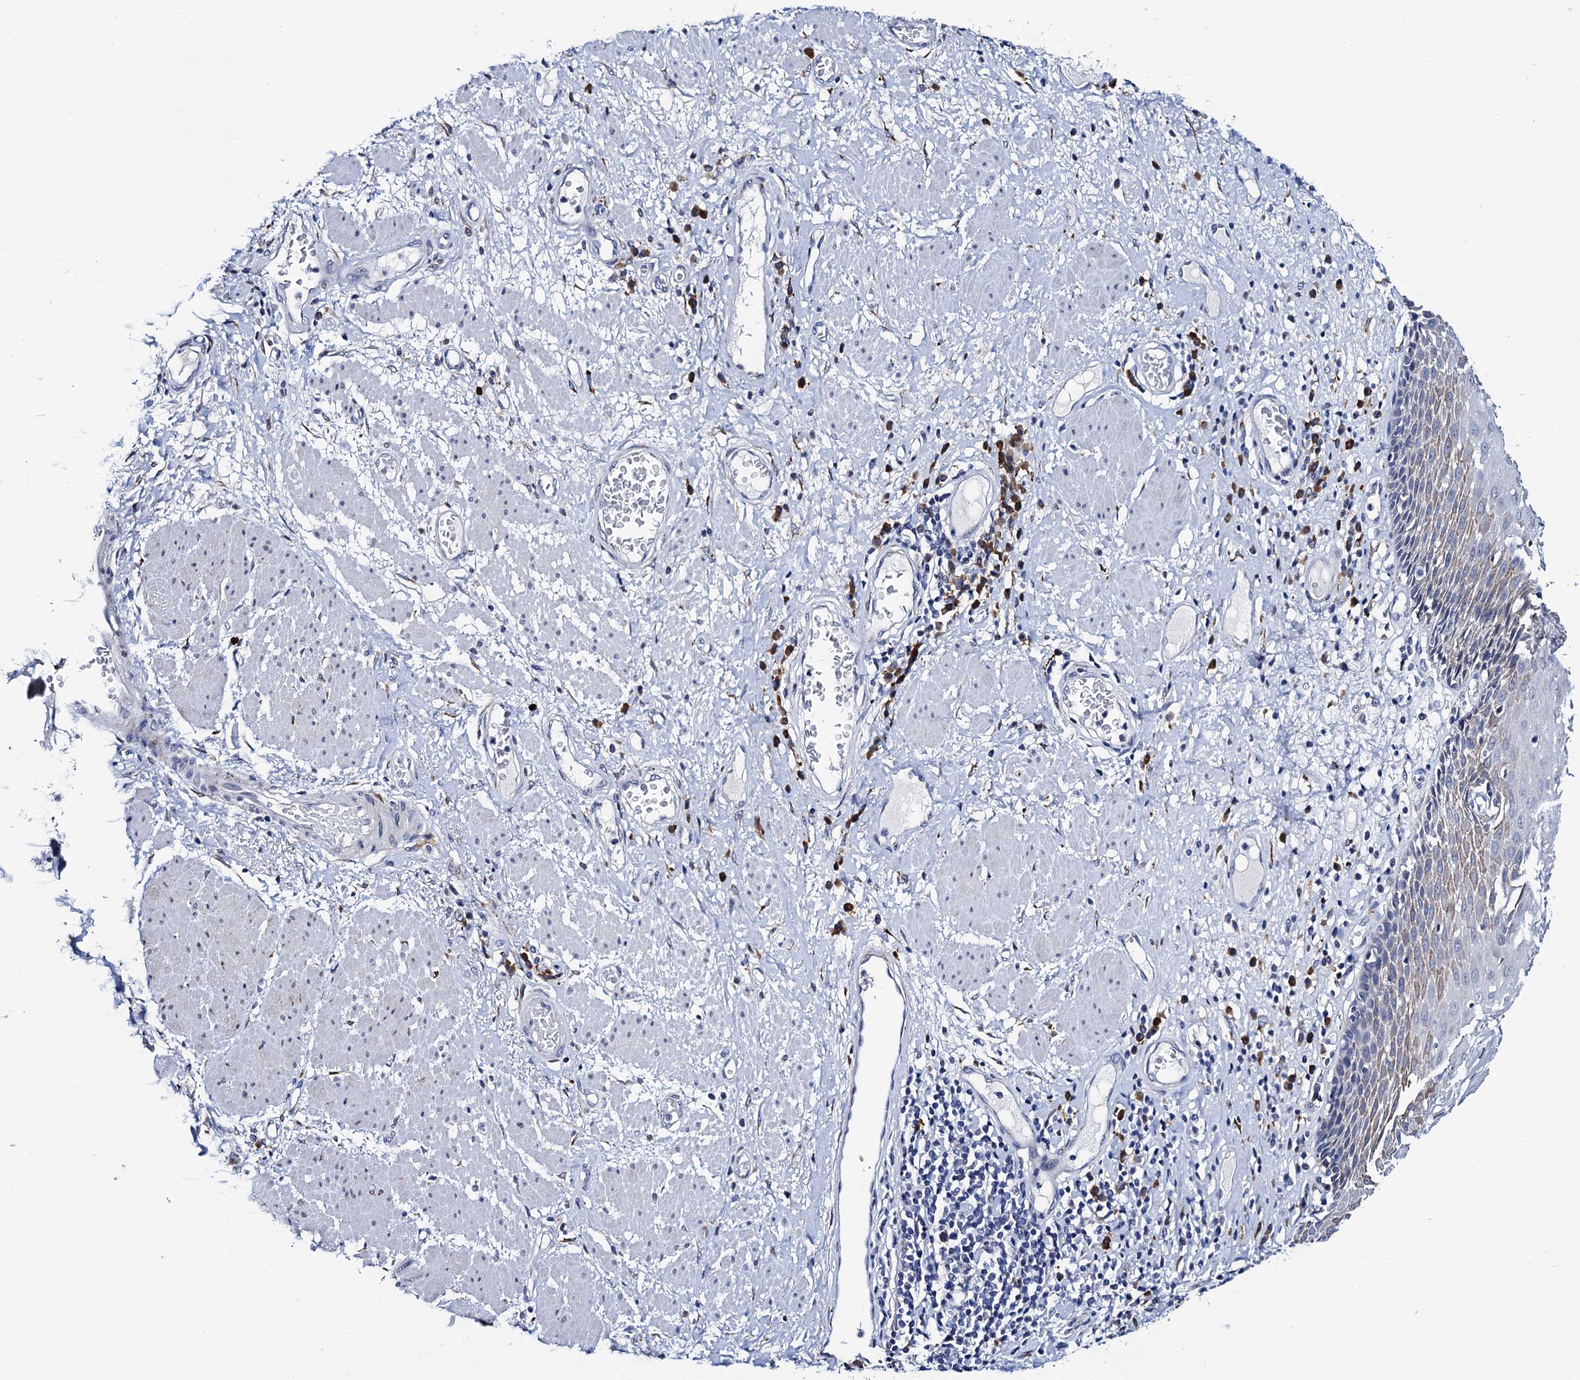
{"staining": {"intensity": "moderate", "quantity": "<25%", "location": "cytoplasmic/membranous"}, "tissue": "esophagus", "cell_type": "Squamous epithelial cells", "image_type": "normal", "snomed": [{"axis": "morphology", "description": "Normal tissue, NOS"}, {"axis": "morphology", "description": "Adenocarcinoma, NOS"}, {"axis": "topography", "description": "Esophagus"}], "caption": "This photomicrograph reveals immunohistochemistry (IHC) staining of normal esophagus, with low moderate cytoplasmic/membranous positivity in approximately <25% of squamous epithelial cells.", "gene": "SLC7A10", "patient": {"sex": "male", "age": 62}}